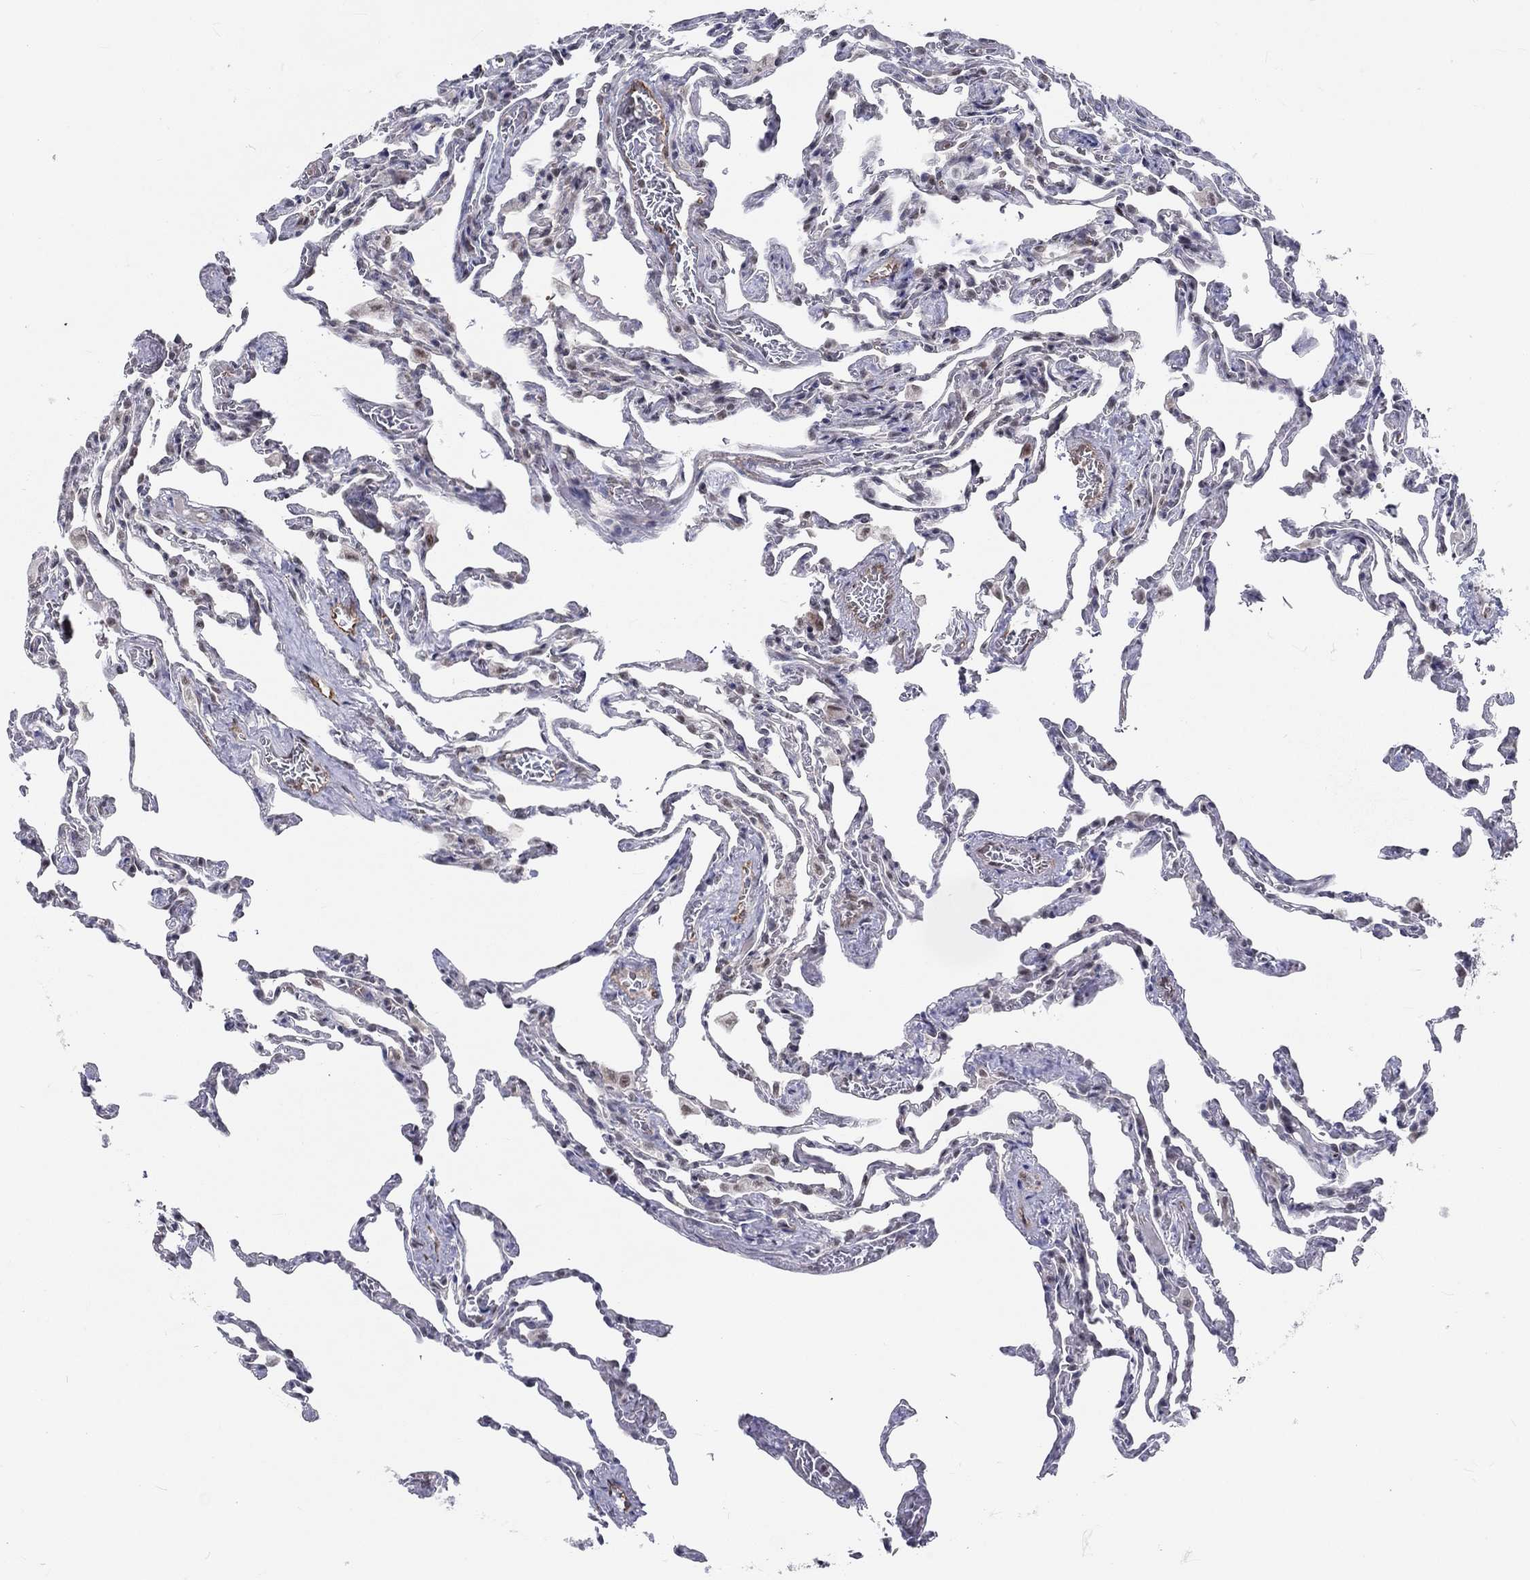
{"staining": {"intensity": "weak", "quantity": "<25%", "location": "nuclear"}, "tissue": "lung", "cell_type": "Alveolar cells", "image_type": "normal", "snomed": [{"axis": "morphology", "description": "Normal tissue, NOS"}, {"axis": "topography", "description": "Lung"}], "caption": "Immunohistochemical staining of benign lung shows no significant positivity in alveolar cells. (DAB (3,3'-diaminobenzidine) IHC with hematoxylin counter stain).", "gene": "ZBED1", "patient": {"sex": "female", "age": 43}}